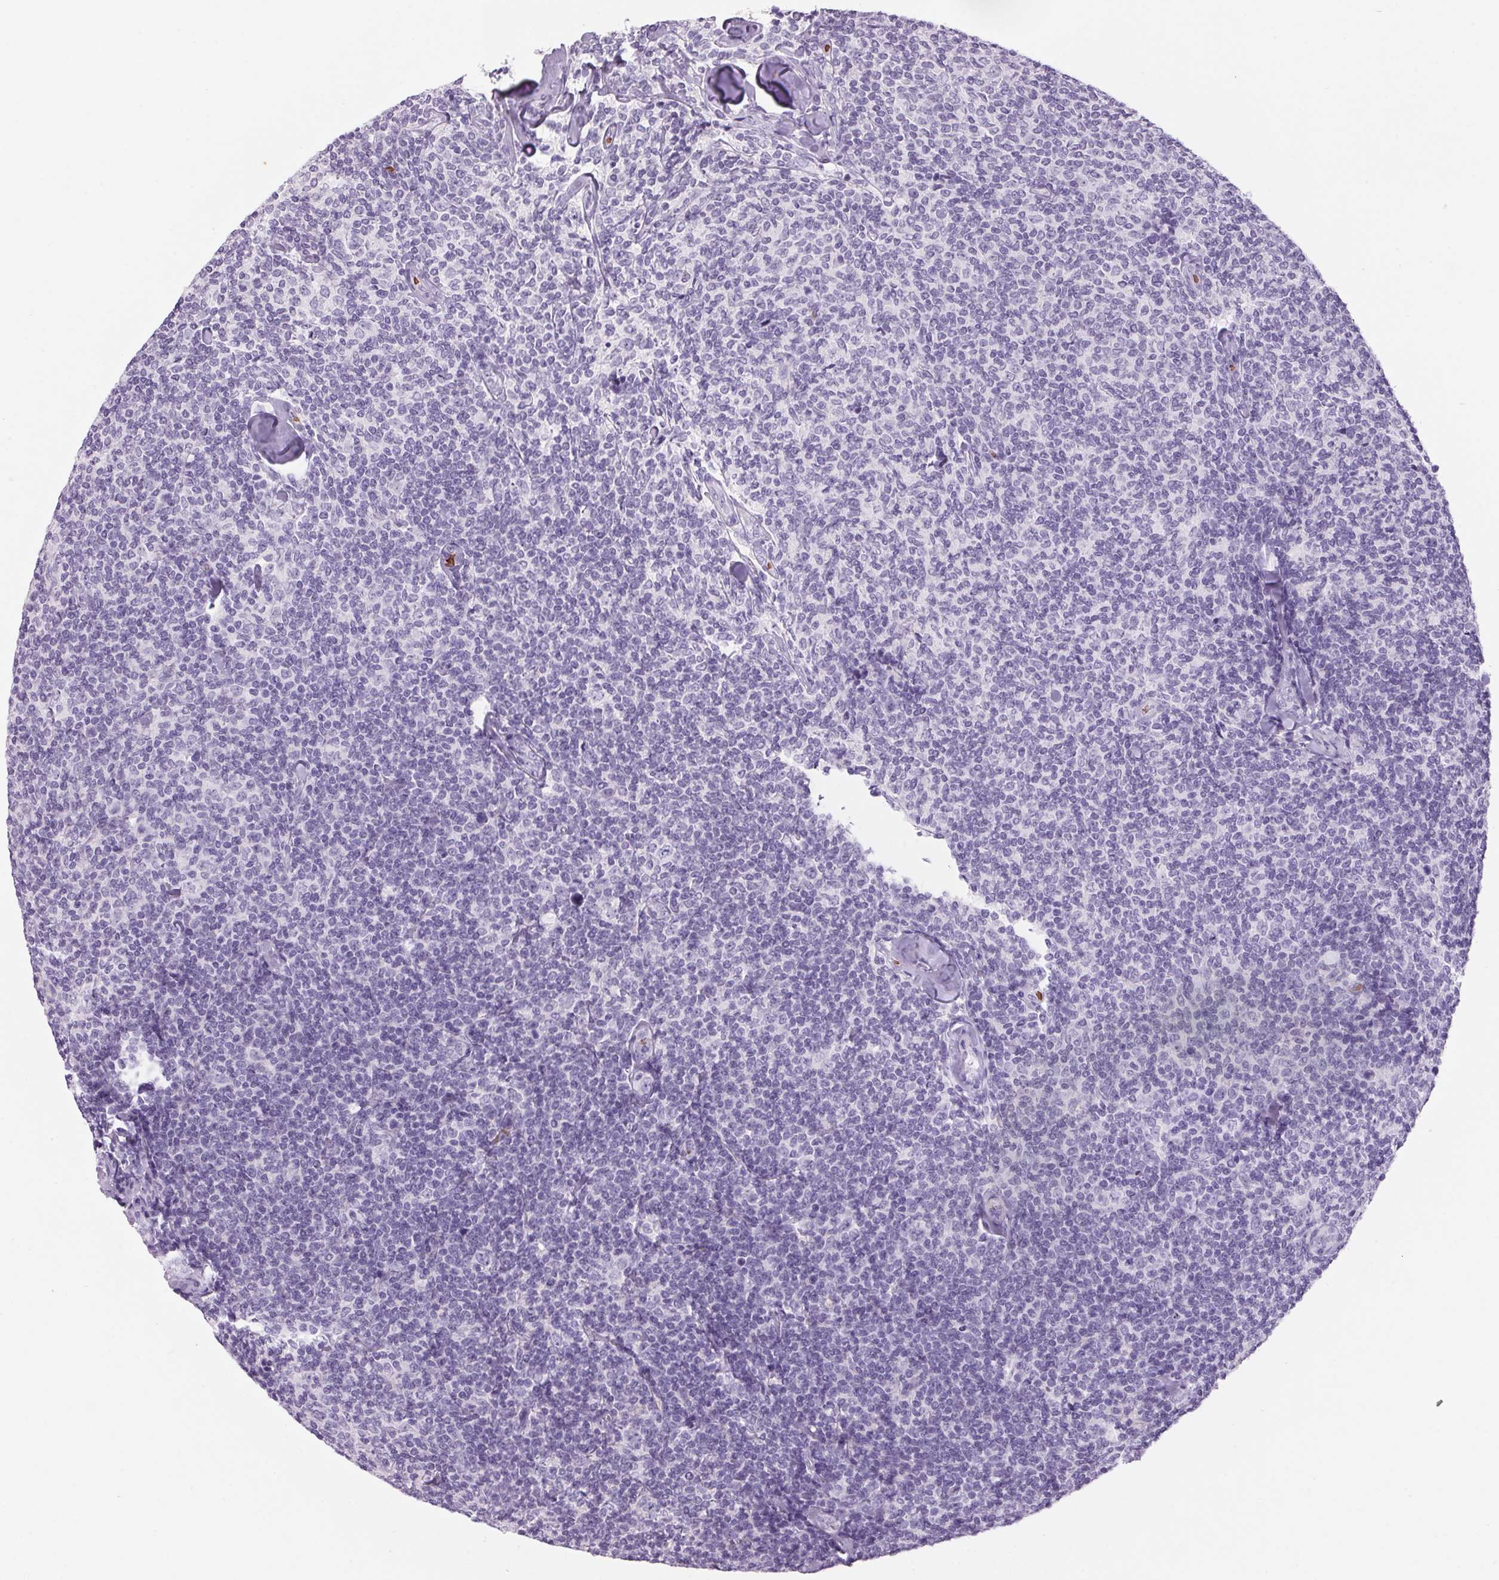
{"staining": {"intensity": "negative", "quantity": "none", "location": "none"}, "tissue": "lymphoma", "cell_type": "Tumor cells", "image_type": "cancer", "snomed": [{"axis": "morphology", "description": "Malignant lymphoma, non-Hodgkin's type, Low grade"}, {"axis": "topography", "description": "Lymph node"}], "caption": "The IHC micrograph has no significant expression in tumor cells of lymphoma tissue.", "gene": "HBQ1", "patient": {"sex": "female", "age": 56}}